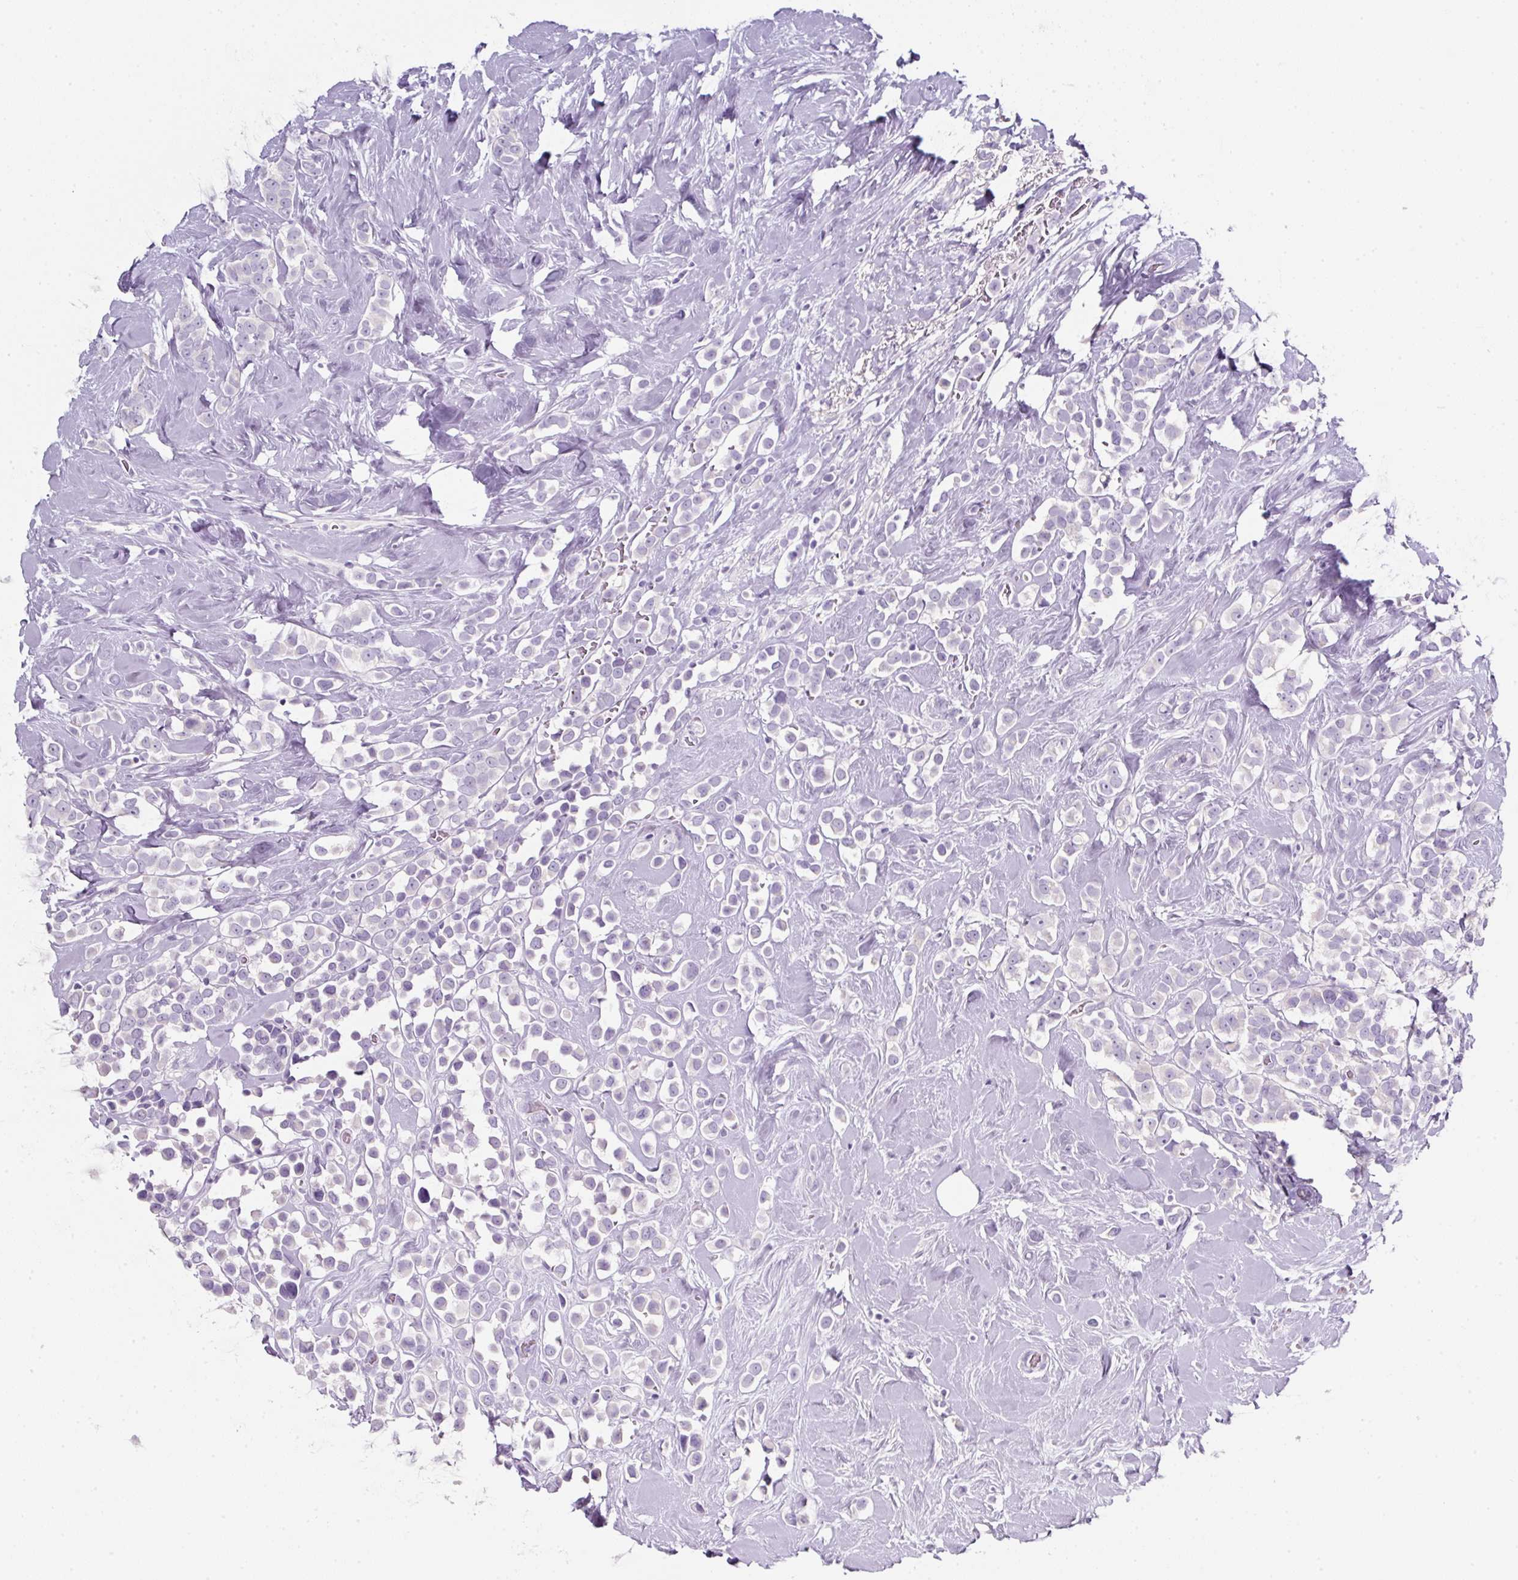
{"staining": {"intensity": "negative", "quantity": "none", "location": "none"}, "tissue": "breast cancer", "cell_type": "Tumor cells", "image_type": "cancer", "snomed": [{"axis": "morphology", "description": "Duct carcinoma"}, {"axis": "topography", "description": "Breast"}], "caption": "High magnification brightfield microscopy of invasive ductal carcinoma (breast) stained with DAB (brown) and counterstained with hematoxylin (blue): tumor cells show no significant staining.", "gene": "SLC2A2", "patient": {"sex": "female", "age": 80}}